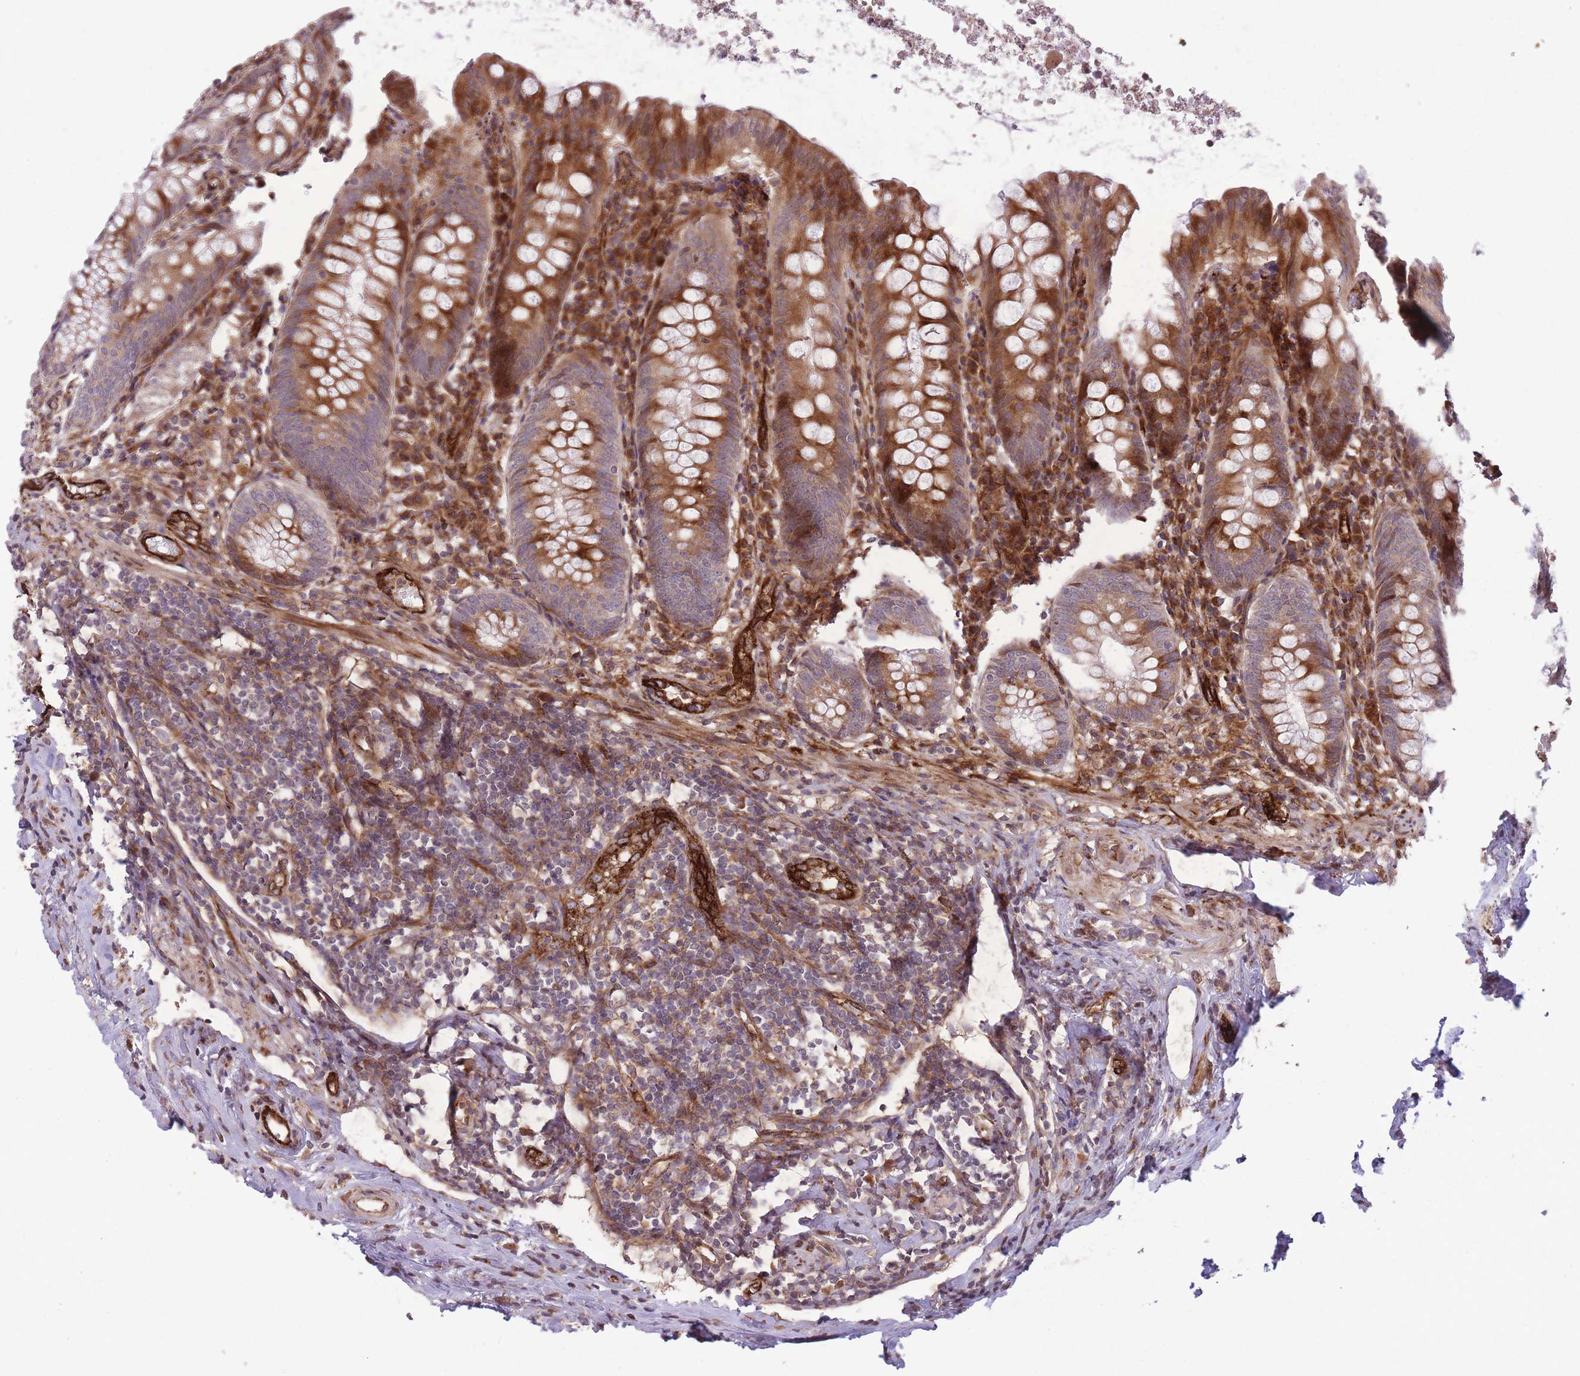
{"staining": {"intensity": "moderate", "quantity": ">75%", "location": "cytoplasmic/membranous"}, "tissue": "appendix", "cell_type": "Glandular cells", "image_type": "normal", "snomed": [{"axis": "morphology", "description": "Normal tissue, NOS"}, {"axis": "topography", "description": "Appendix"}], "caption": "Appendix stained for a protein (brown) shows moderate cytoplasmic/membranous positive staining in approximately >75% of glandular cells.", "gene": "CISH", "patient": {"sex": "female", "age": 54}}